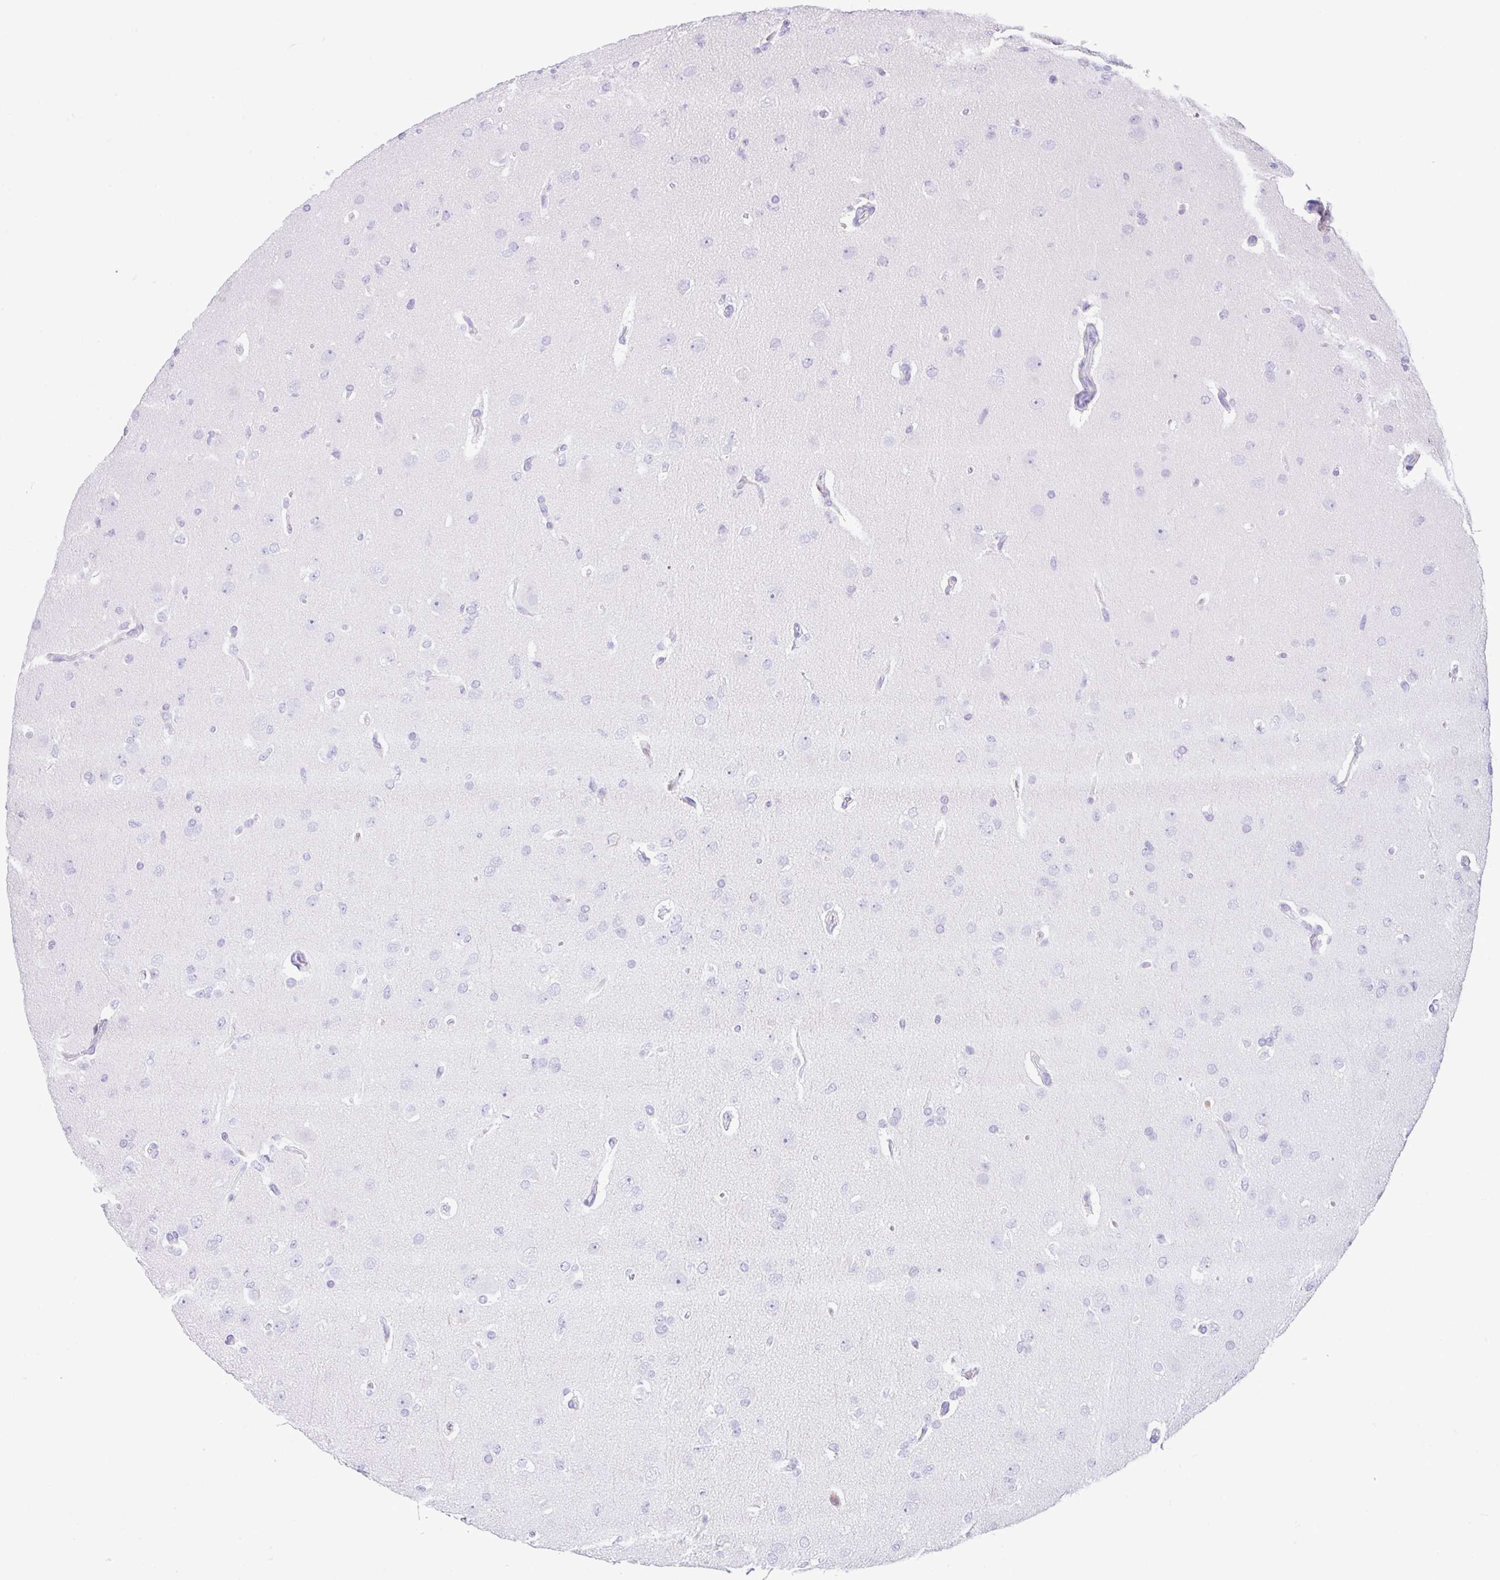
{"staining": {"intensity": "negative", "quantity": "none", "location": "none"}, "tissue": "glioma", "cell_type": "Tumor cells", "image_type": "cancer", "snomed": [{"axis": "morphology", "description": "Glioma, malignant, Low grade"}, {"axis": "topography", "description": "Brain"}], "caption": "Tumor cells show no significant protein positivity in malignant glioma (low-grade).", "gene": "NCF1", "patient": {"sex": "female", "age": 33}}